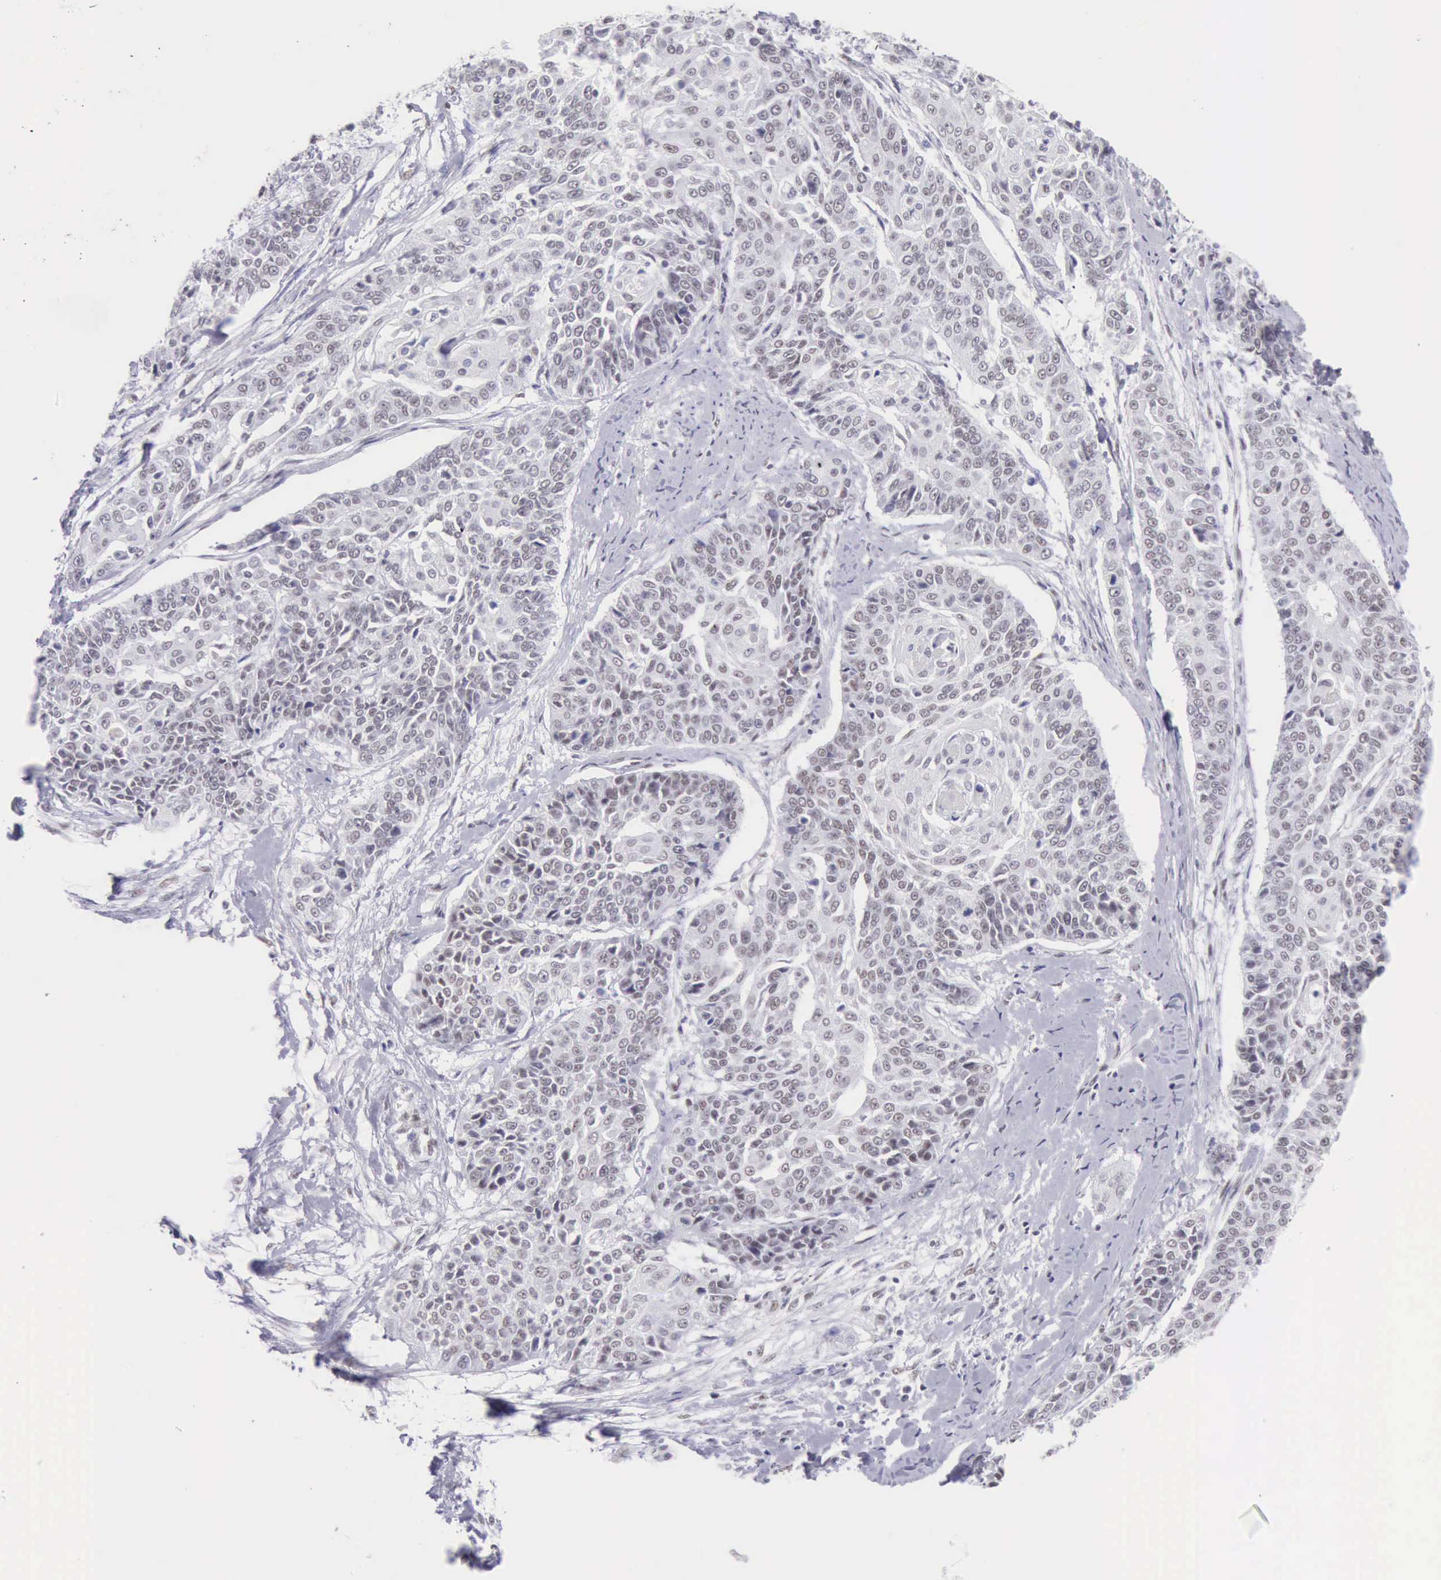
{"staining": {"intensity": "weak", "quantity": "<25%", "location": "nuclear"}, "tissue": "cervical cancer", "cell_type": "Tumor cells", "image_type": "cancer", "snomed": [{"axis": "morphology", "description": "Squamous cell carcinoma, NOS"}, {"axis": "topography", "description": "Cervix"}], "caption": "This is an immunohistochemistry (IHC) histopathology image of human cervical cancer (squamous cell carcinoma). There is no expression in tumor cells.", "gene": "EP300", "patient": {"sex": "female", "age": 64}}